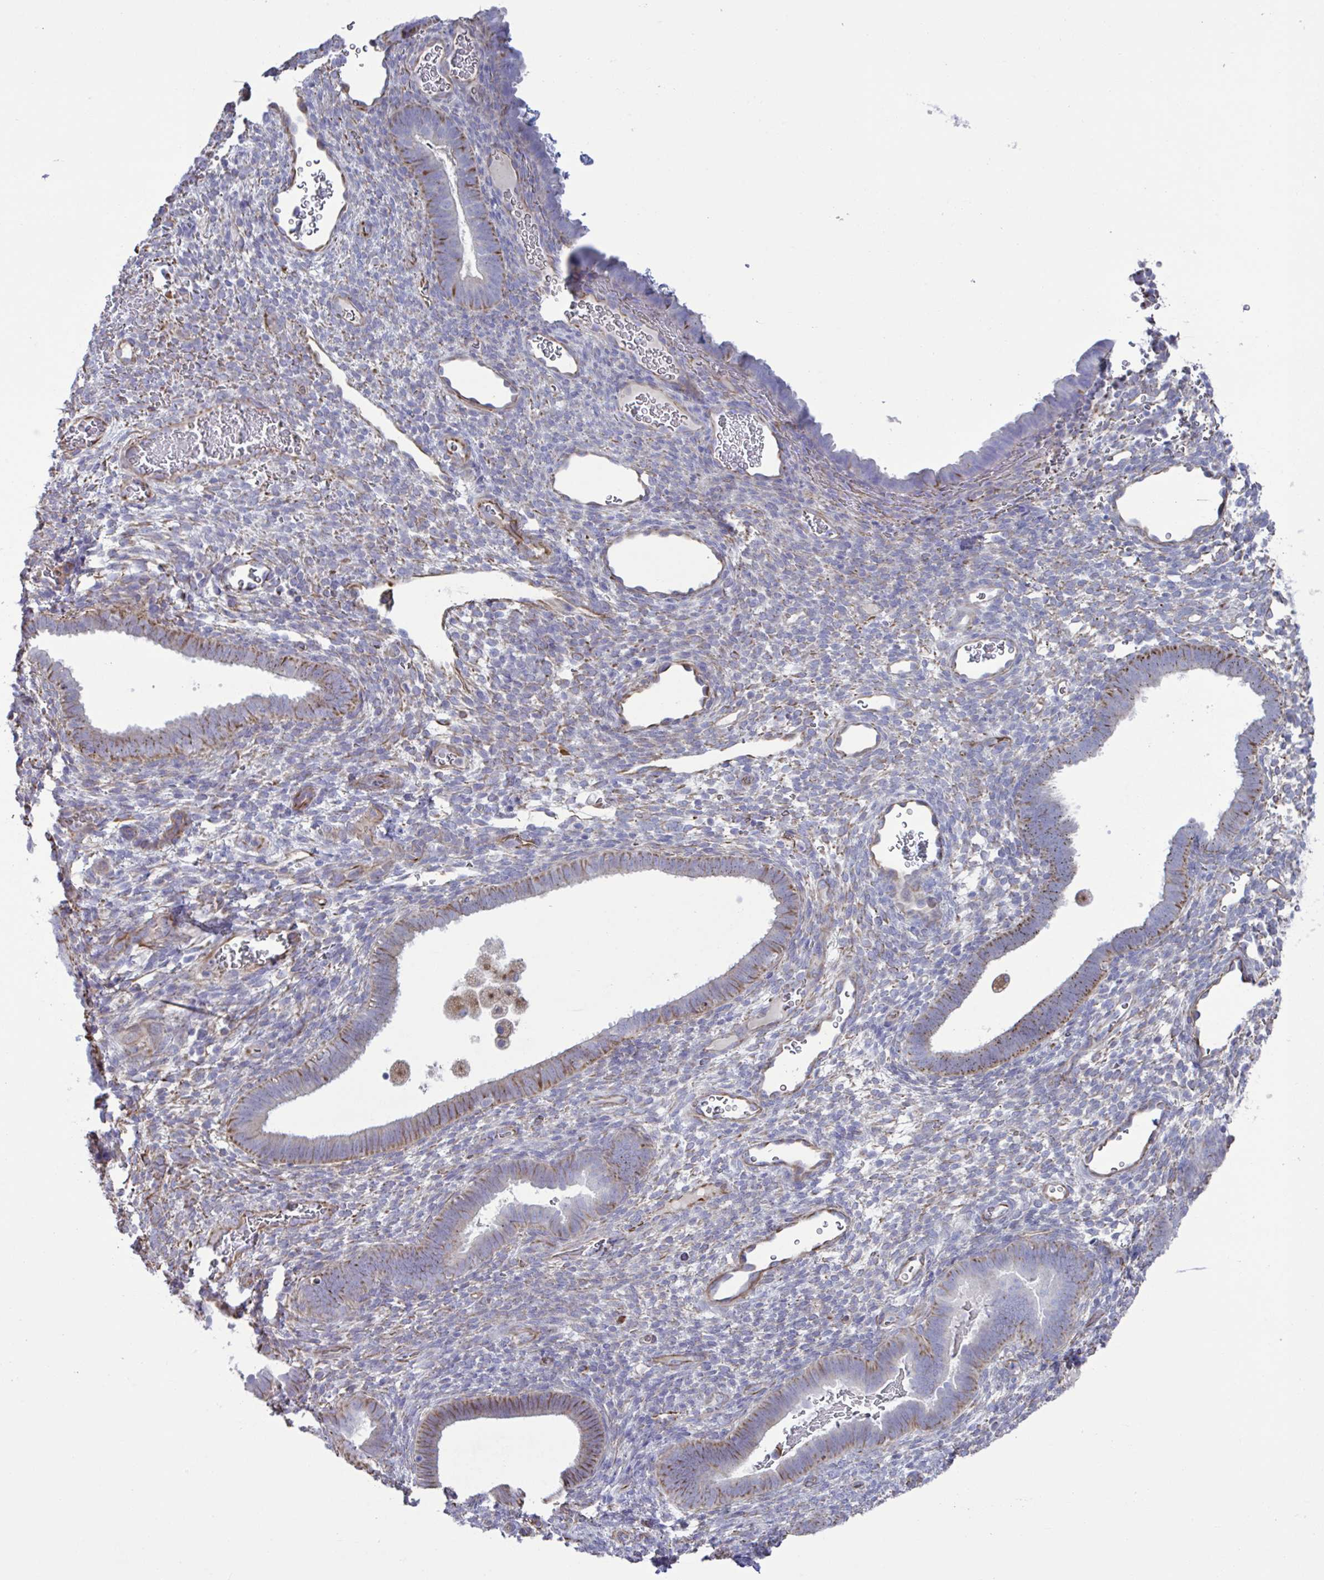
{"staining": {"intensity": "weak", "quantity": "<25%", "location": "cytoplasmic/membranous"}, "tissue": "endometrium", "cell_type": "Cells in endometrial stroma", "image_type": "normal", "snomed": [{"axis": "morphology", "description": "Normal tissue, NOS"}, {"axis": "topography", "description": "Endometrium"}], "caption": "DAB (3,3'-diaminobenzidine) immunohistochemical staining of benign human endometrium exhibits no significant staining in cells in endometrial stroma. (DAB (3,3'-diaminobenzidine) immunohistochemistry, high magnification).", "gene": "TMEM86B", "patient": {"sex": "female", "age": 34}}